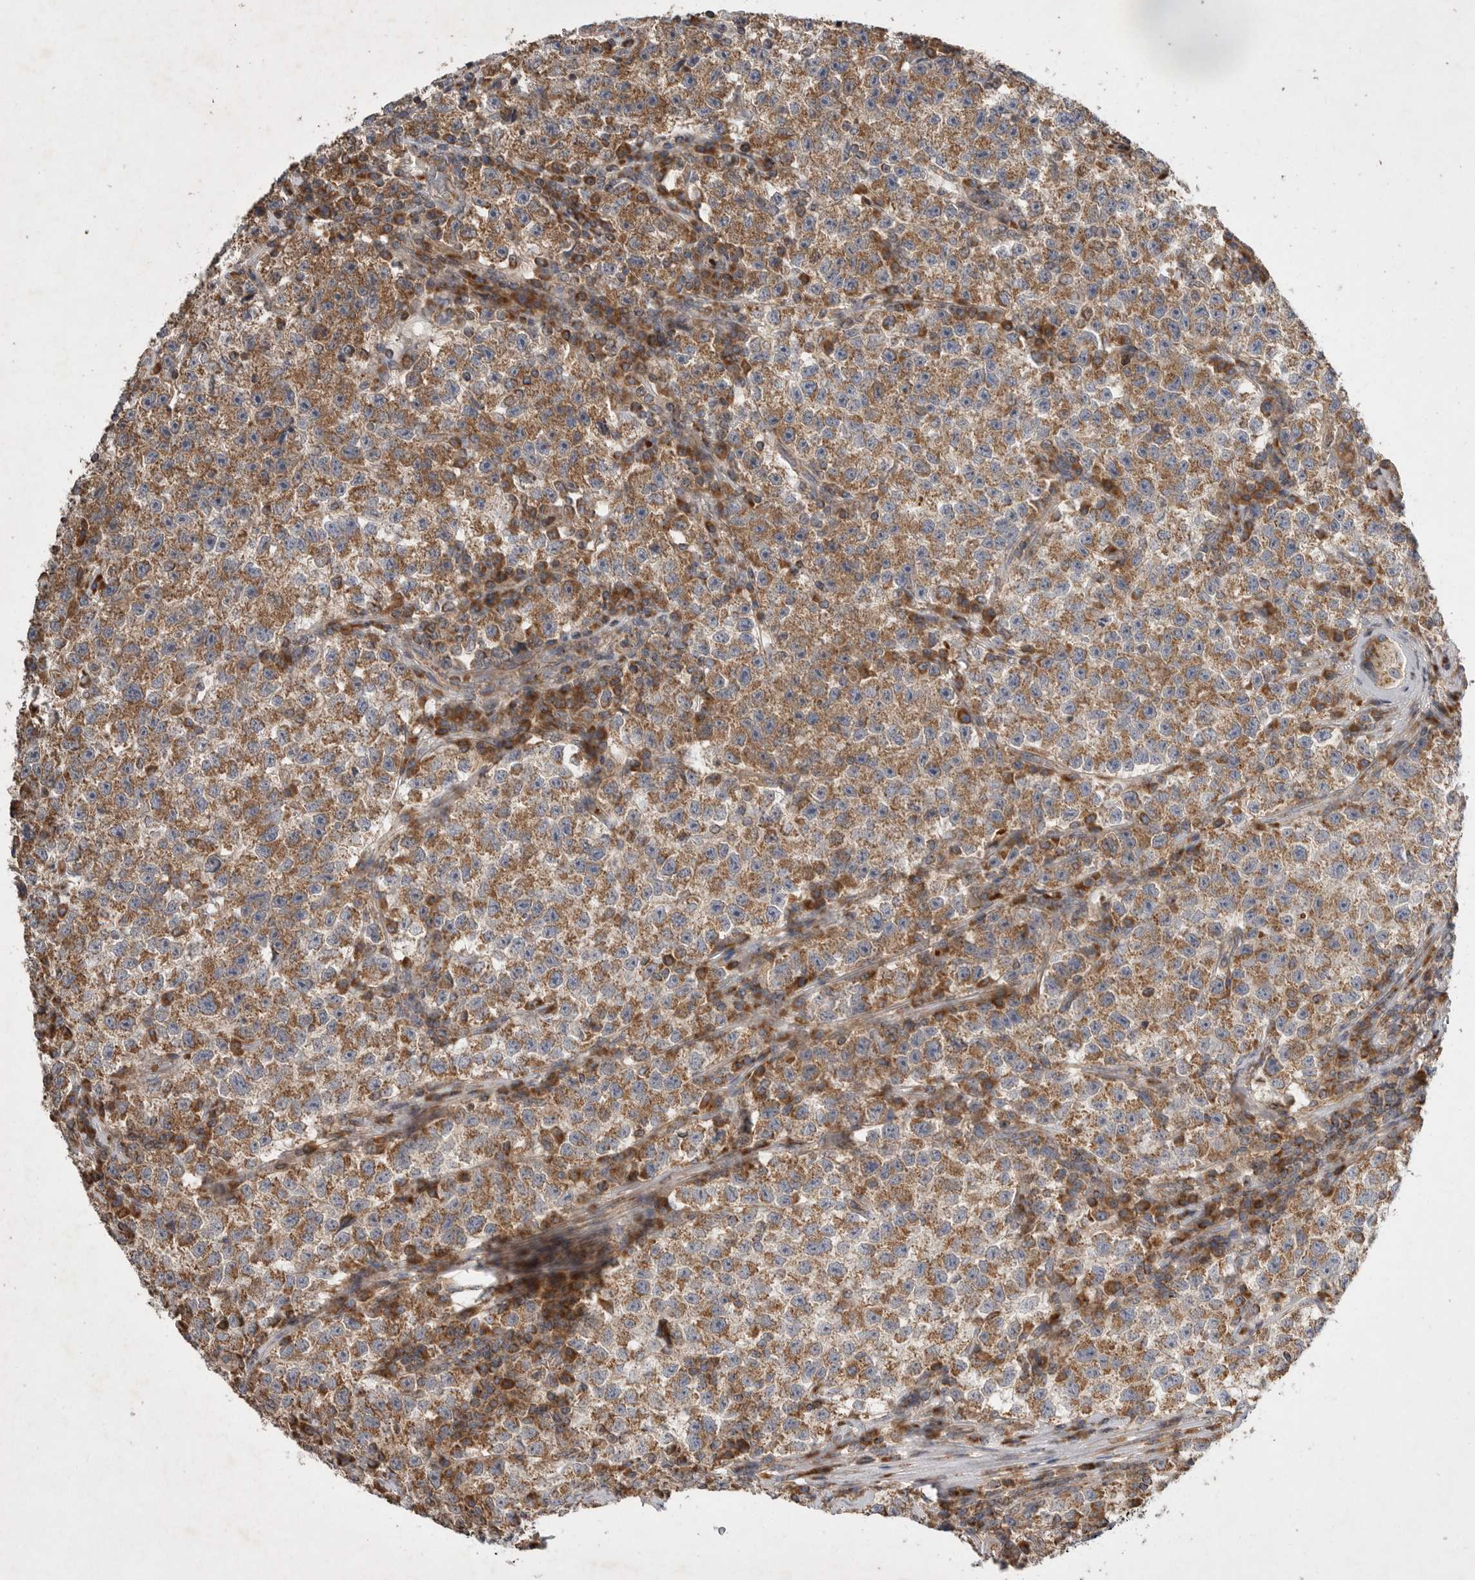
{"staining": {"intensity": "moderate", "quantity": ">75%", "location": "cytoplasmic/membranous"}, "tissue": "testis cancer", "cell_type": "Tumor cells", "image_type": "cancer", "snomed": [{"axis": "morphology", "description": "Seminoma, NOS"}, {"axis": "topography", "description": "Testis"}], "caption": "Immunohistochemistry (DAB) staining of testis cancer (seminoma) demonstrates moderate cytoplasmic/membranous protein expression in about >75% of tumor cells.", "gene": "KIF21B", "patient": {"sex": "male", "age": 22}}